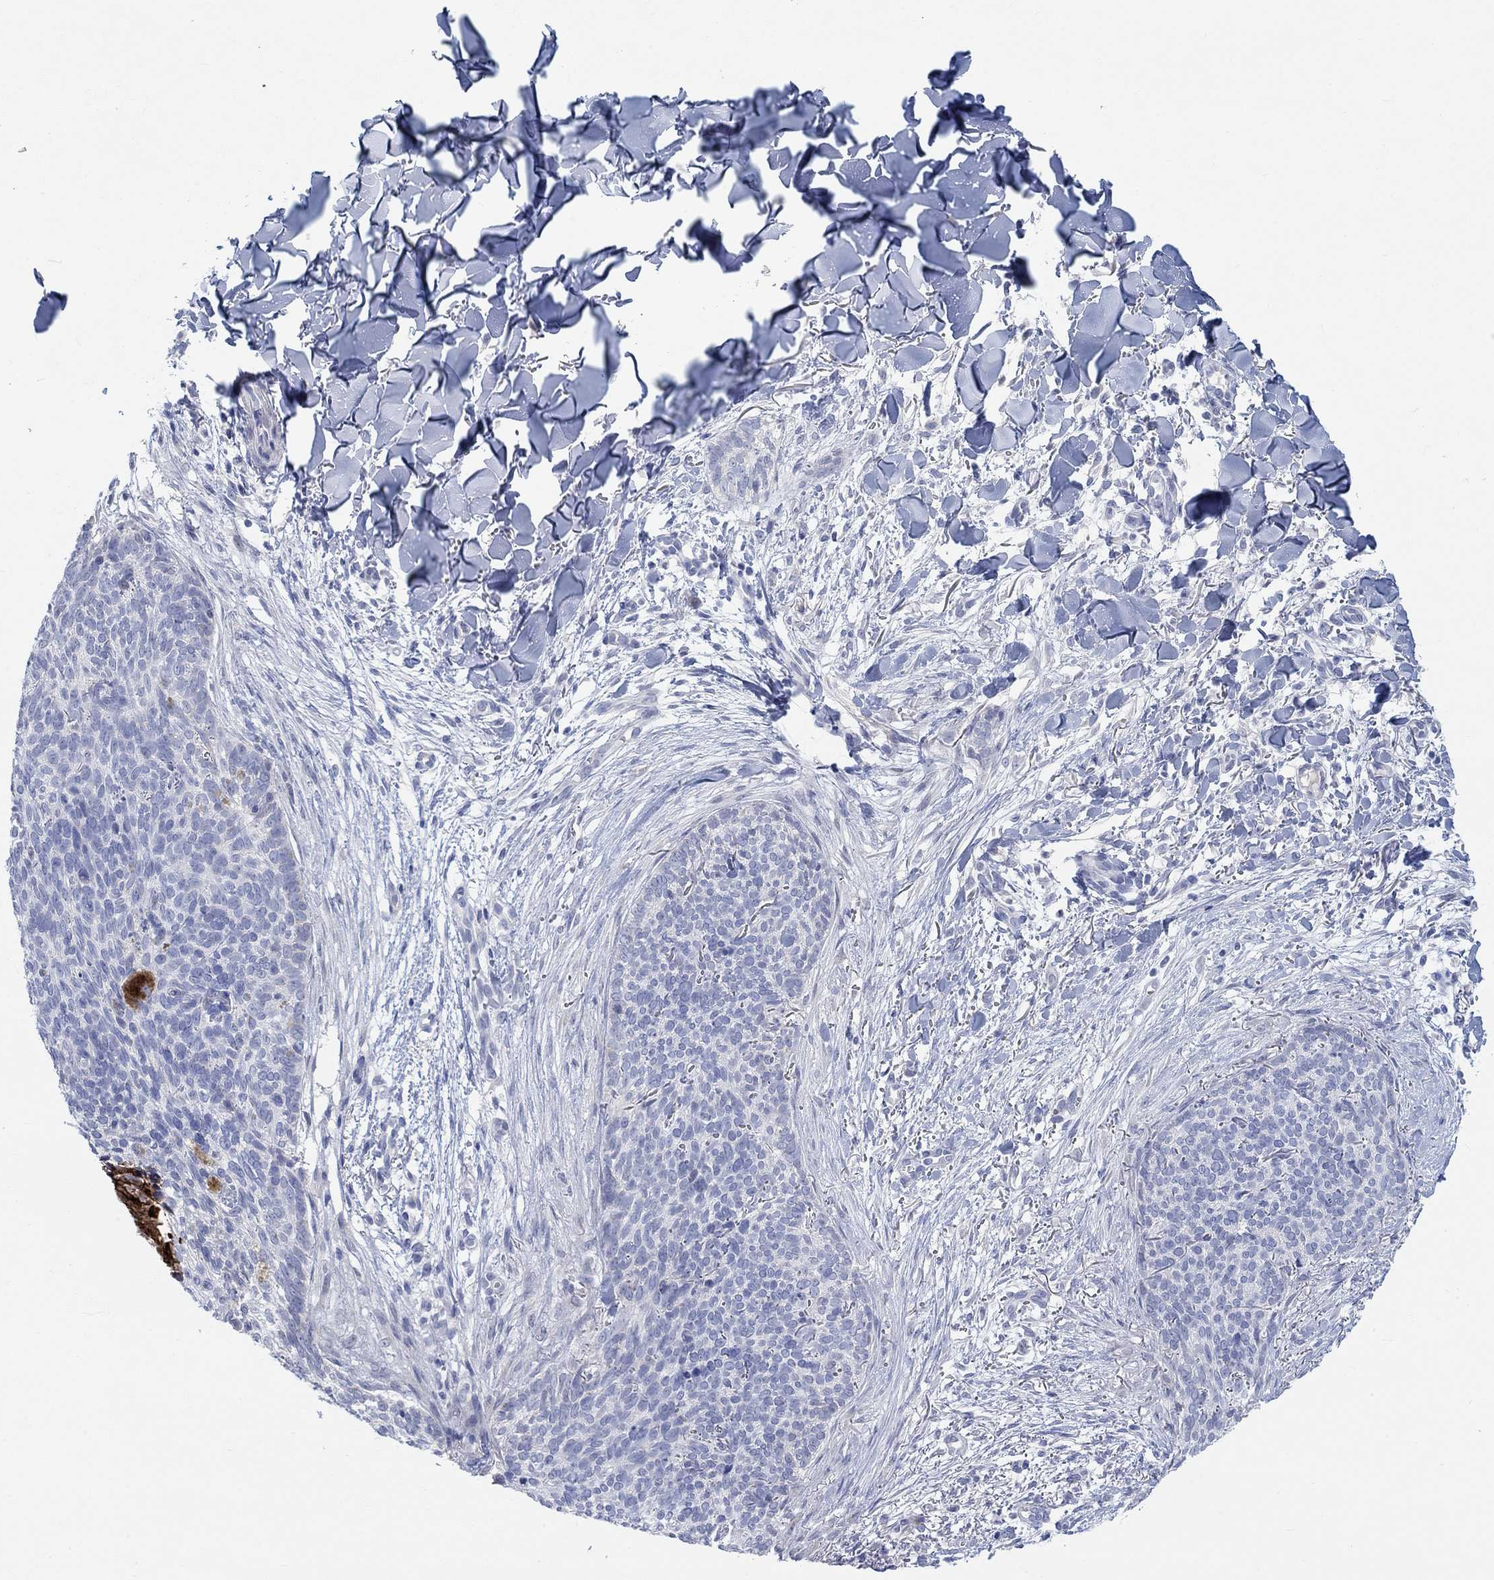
{"staining": {"intensity": "negative", "quantity": "none", "location": "none"}, "tissue": "skin cancer", "cell_type": "Tumor cells", "image_type": "cancer", "snomed": [{"axis": "morphology", "description": "Basal cell carcinoma"}, {"axis": "topography", "description": "Skin"}], "caption": "IHC micrograph of neoplastic tissue: skin basal cell carcinoma stained with DAB (3,3'-diaminobenzidine) reveals no significant protein staining in tumor cells.", "gene": "NAV3", "patient": {"sex": "male", "age": 64}}